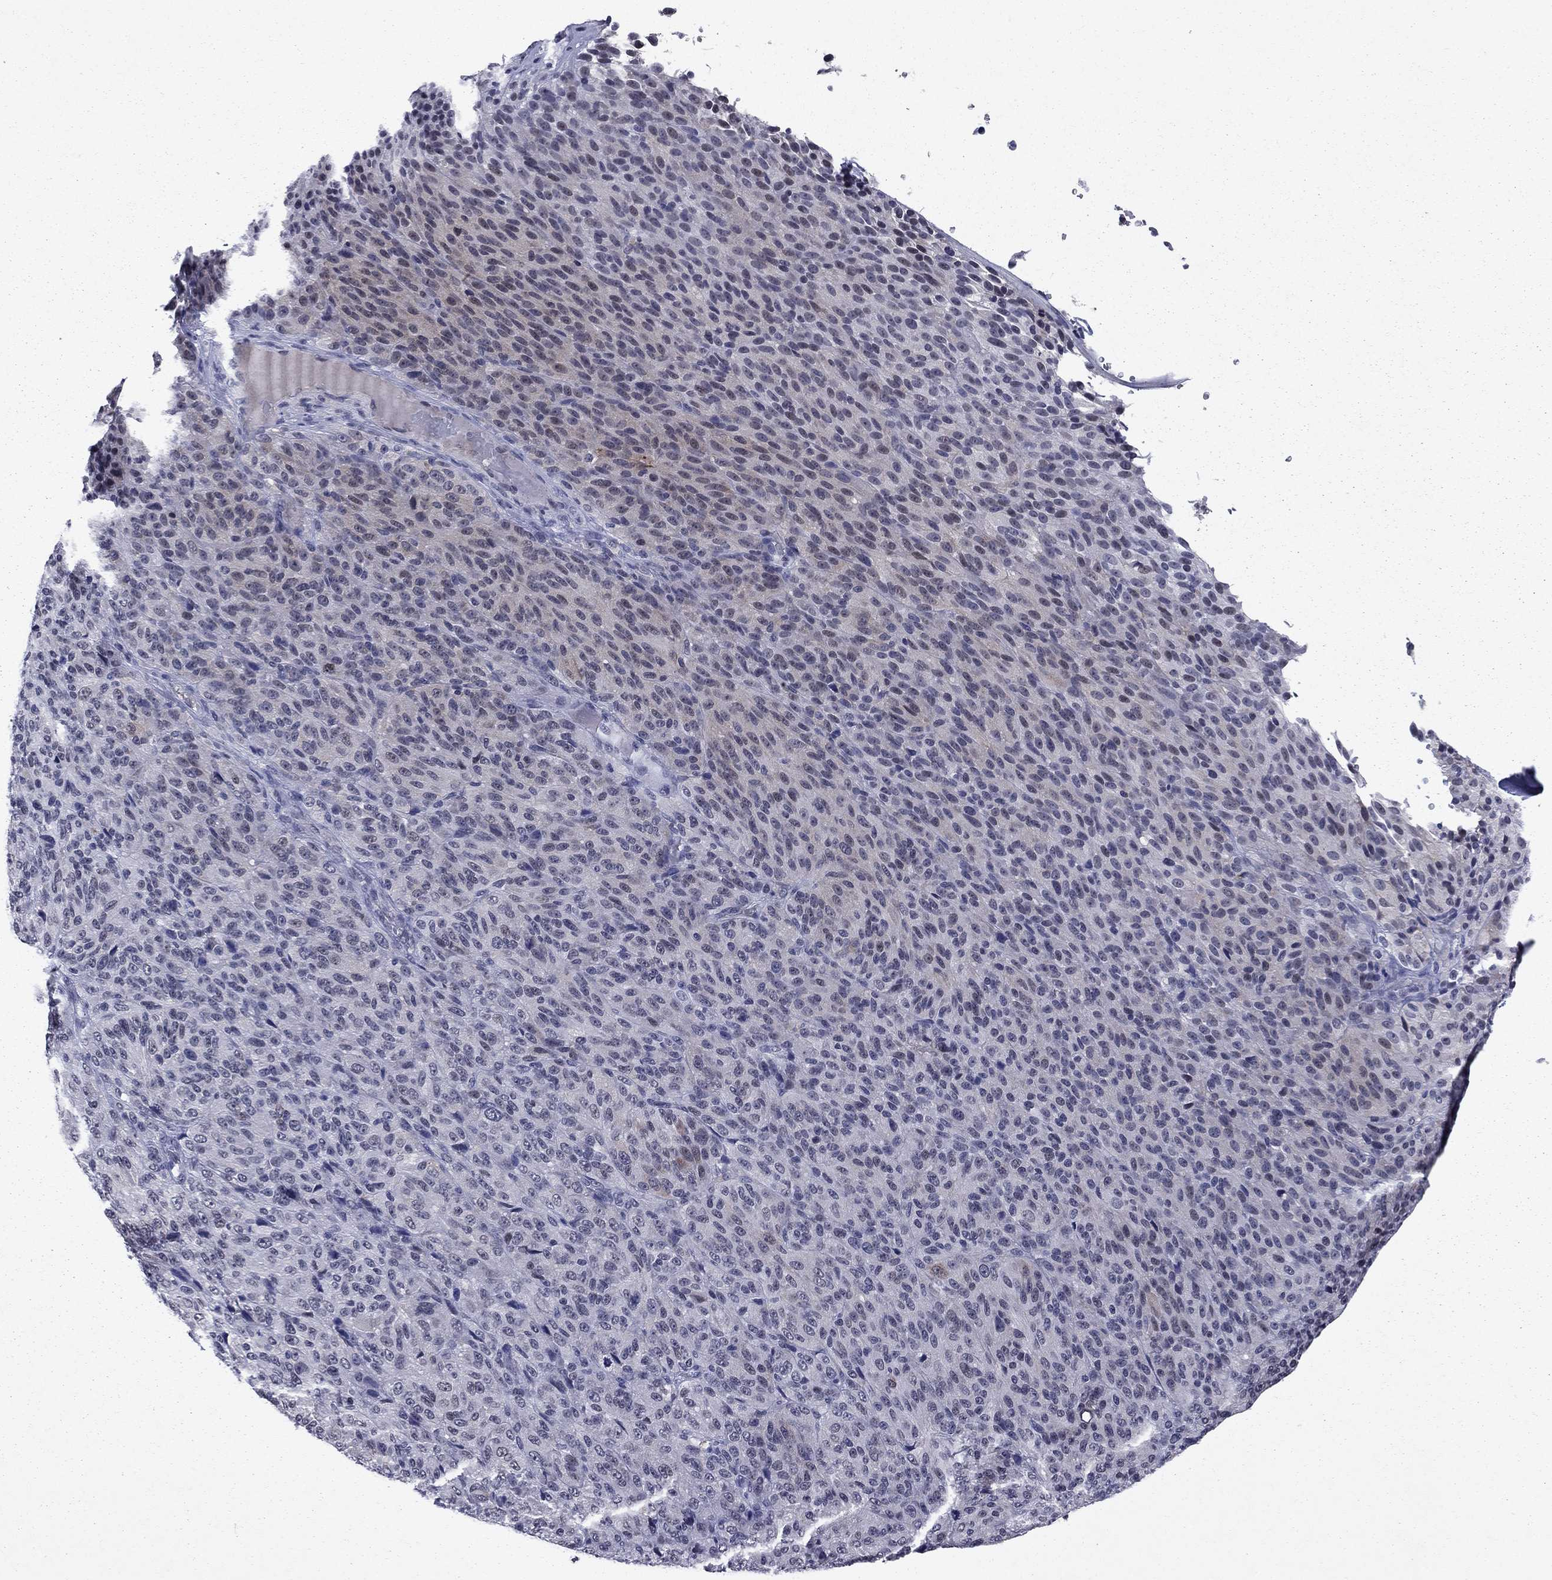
{"staining": {"intensity": "negative", "quantity": "none", "location": "none"}, "tissue": "melanoma", "cell_type": "Tumor cells", "image_type": "cancer", "snomed": [{"axis": "morphology", "description": "Malignant melanoma, Metastatic site"}, {"axis": "topography", "description": "Brain"}], "caption": "Tumor cells are negative for brown protein staining in melanoma.", "gene": "ECM1", "patient": {"sex": "female", "age": 56}}